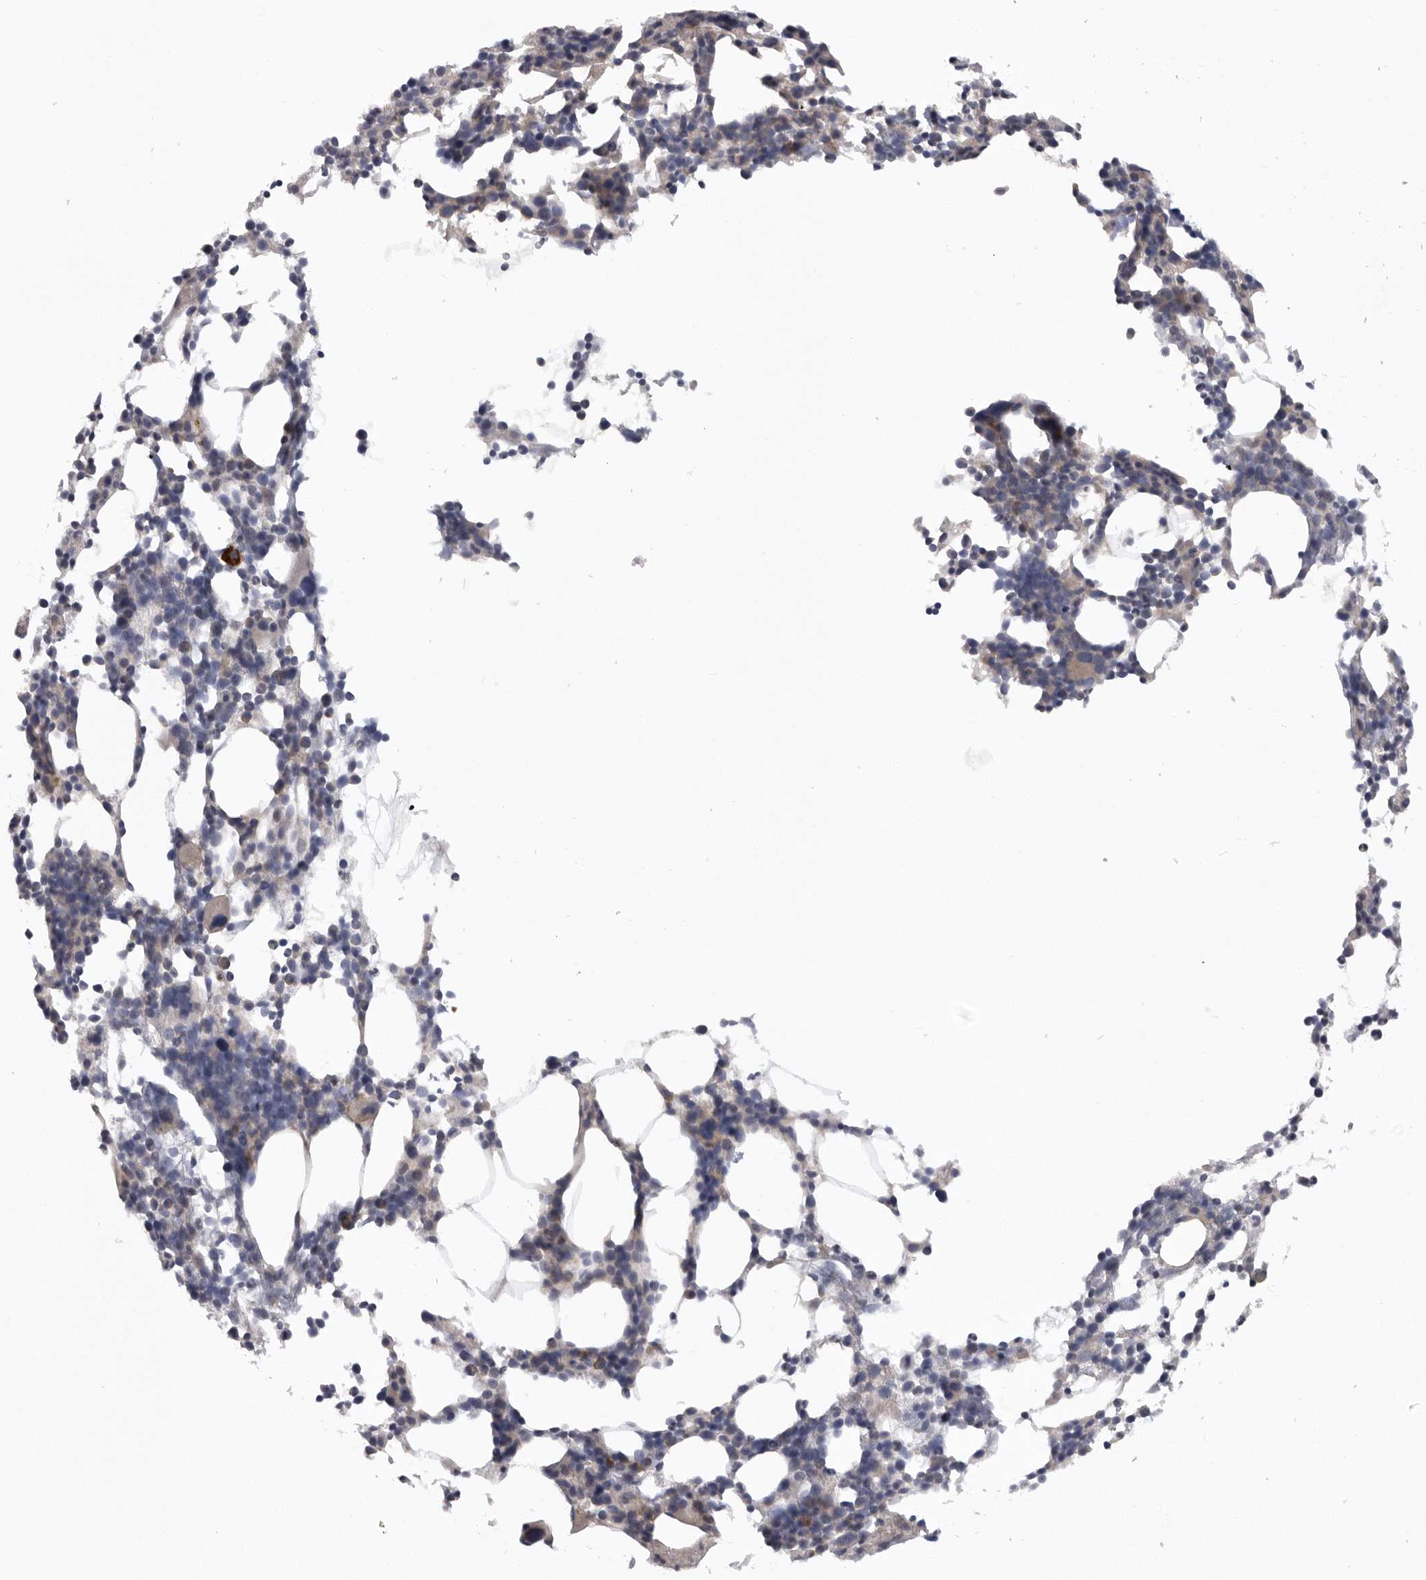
{"staining": {"intensity": "weak", "quantity": "<25%", "location": "cytoplasmic/membranous"}, "tissue": "bone marrow", "cell_type": "Hematopoietic cells", "image_type": "normal", "snomed": [{"axis": "morphology", "description": "Normal tissue, NOS"}, {"axis": "morphology", "description": "Inflammation, NOS"}, {"axis": "topography", "description": "Bone marrow"}], "caption": "Bone marrow stained for a protein using IHC exhibits no positivity hematopoietic cells.", "gene": "USP24", "patient": {"sex": "male", "age": 55}}